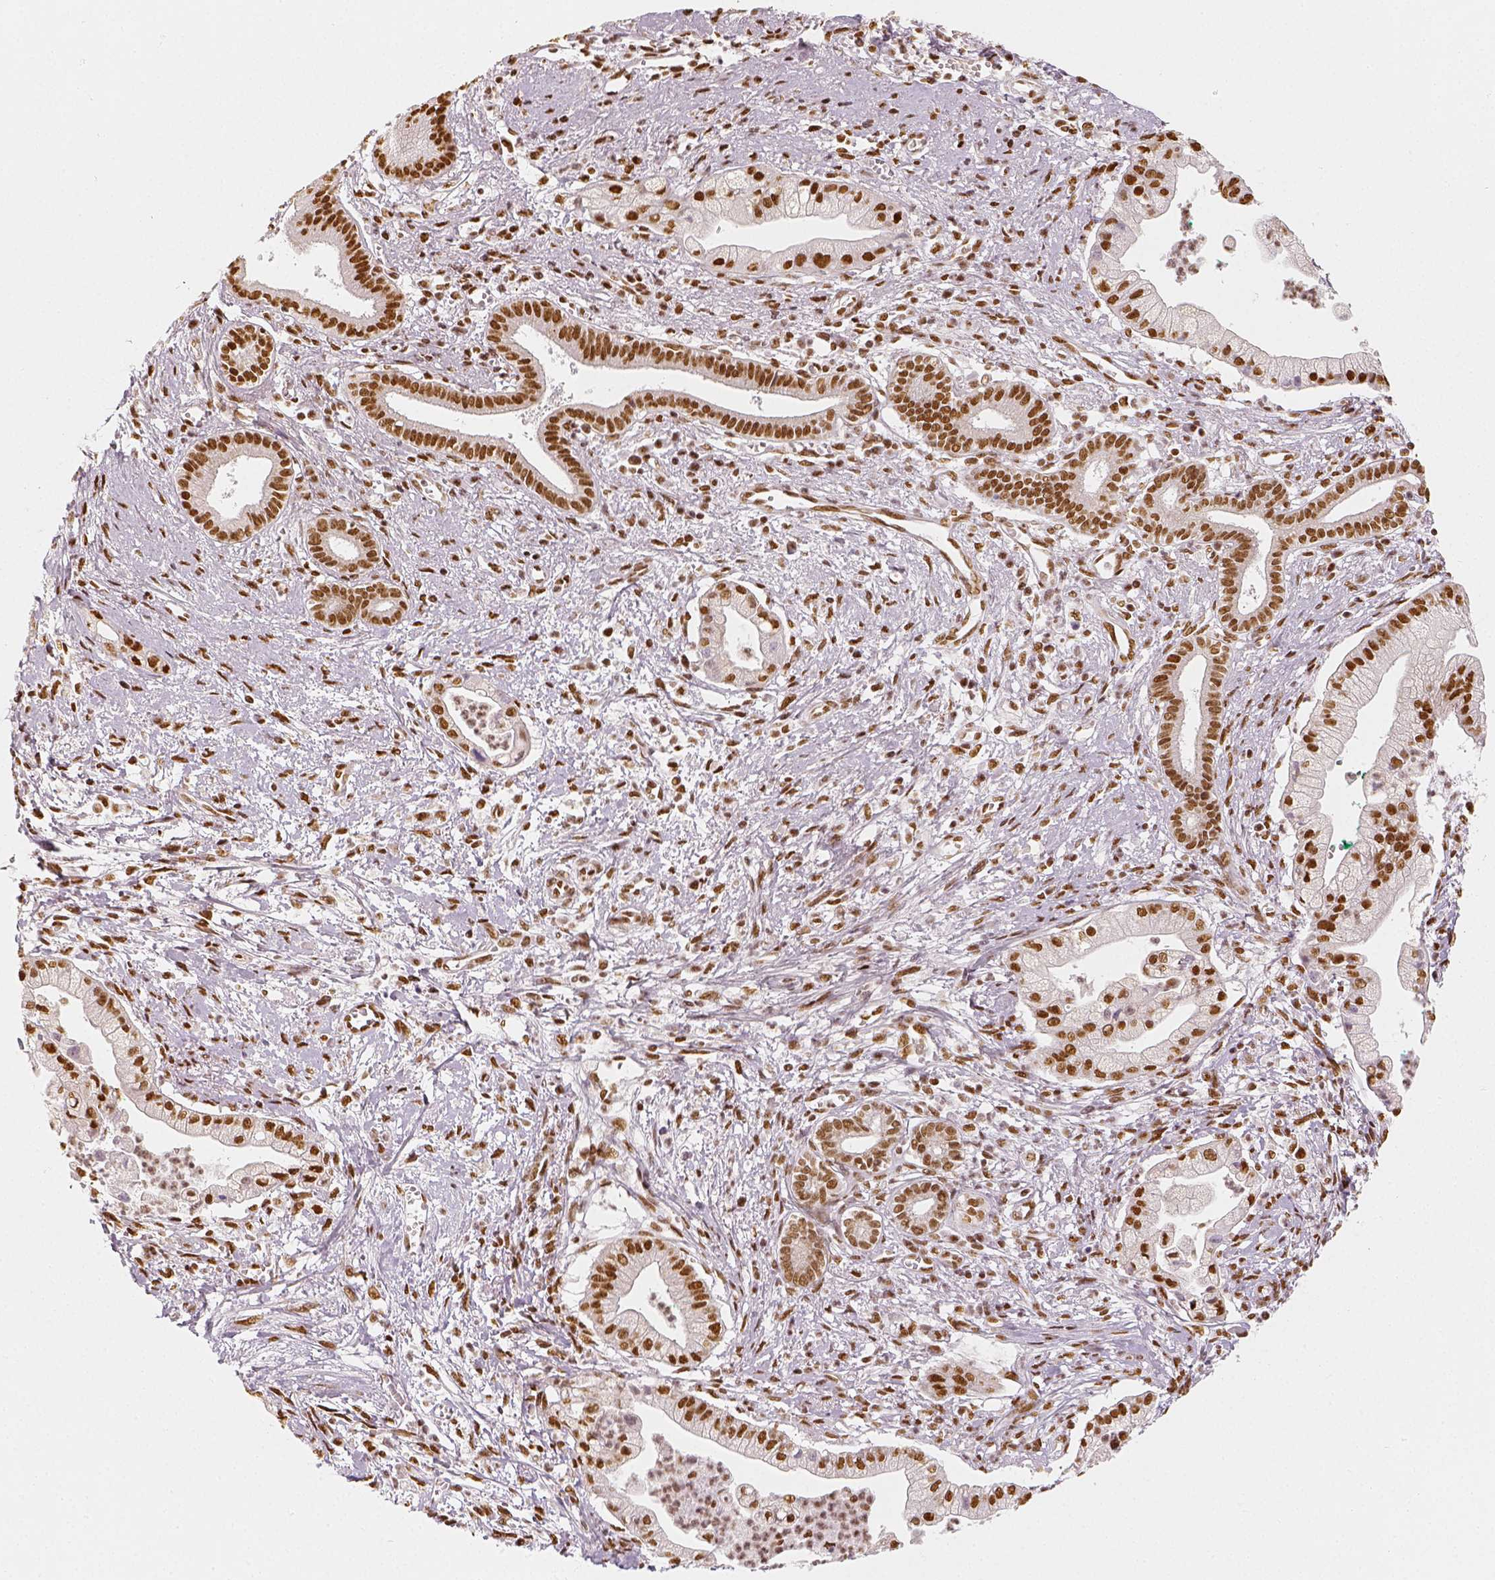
{"staining": {"intensity": "moderate", "quantity": ">75%", "location": "nuclear"}, "tissue": "pancreatic cancer", "cell_type": "Tumor cells", "image_type": "cancer", "snomed": [{"axis": "morphology", "description": "Normal tissue, NOS"}, {"axis": "morphology", "description": "Adenocarcinoma, NOS"}, {"axis": "topography", "description": "Lymph node"}, {"axis": "topography", "description": "Pancreas"}], "caption": "Immunohistochemical staining of pancreatic cancer exhibits moderate nuclear protein staining in approximately >75% of tumor cells.", "gene": "KDM5B", "patient": {"sex": "female", "age": 58}}